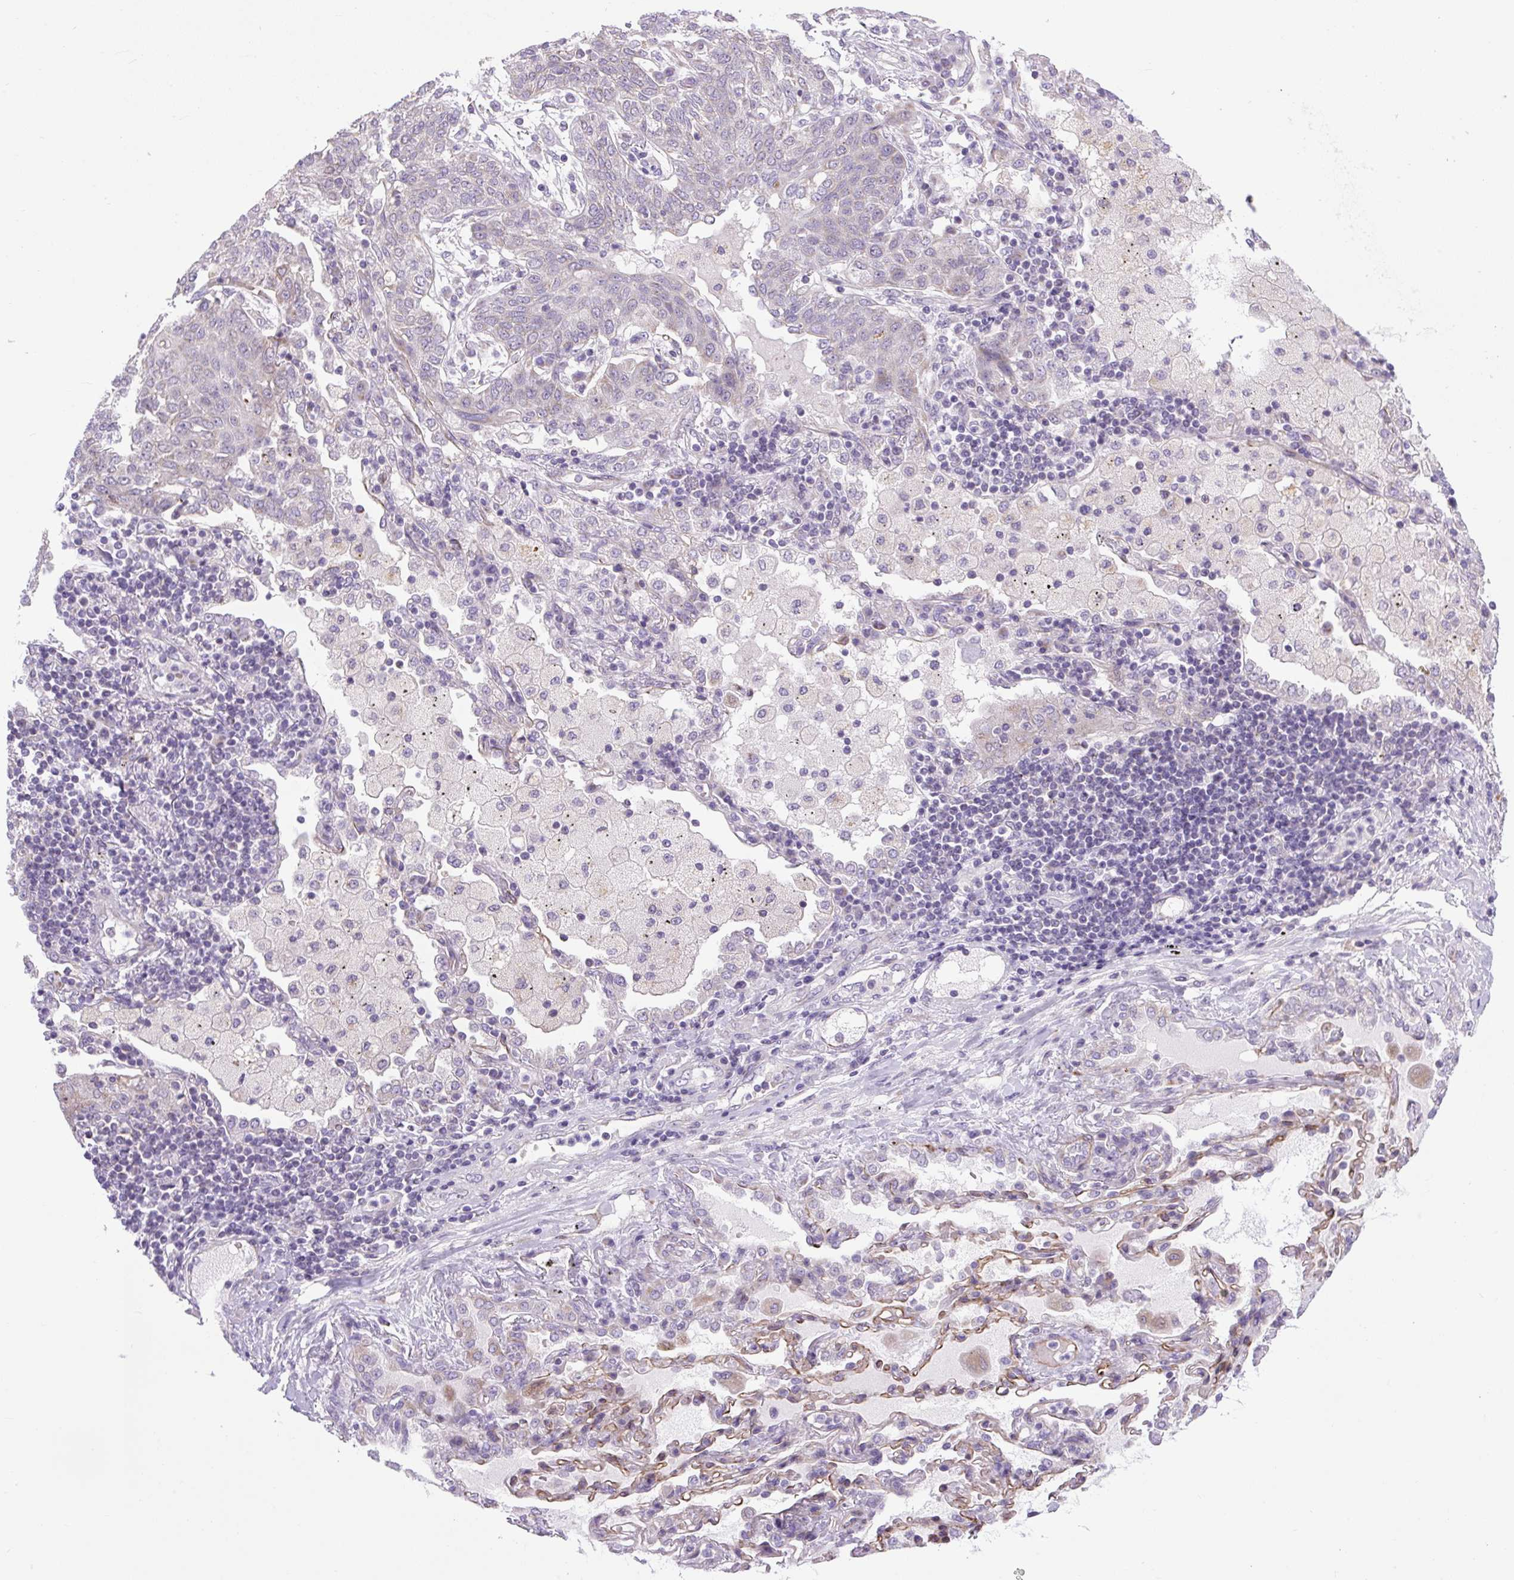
{"staining": {"intensity": "negative", "quantity": "none", "location": "none"}, "tissue": "lung cancer", "cell_type": "Tumor cells", "image_type": "cancer", "snomed": [{"axis": "morphology", "description": "Squamous cell carcinoma, NOS"}, {"axis": "topography", "description": "Lung"}], "caption": "The histopathology image reveals no significant expression in tumor cells of squamous cell carcinoma (lung).", "gene": "RNASE10", "patient": {"sex": "female", "age": 70}}